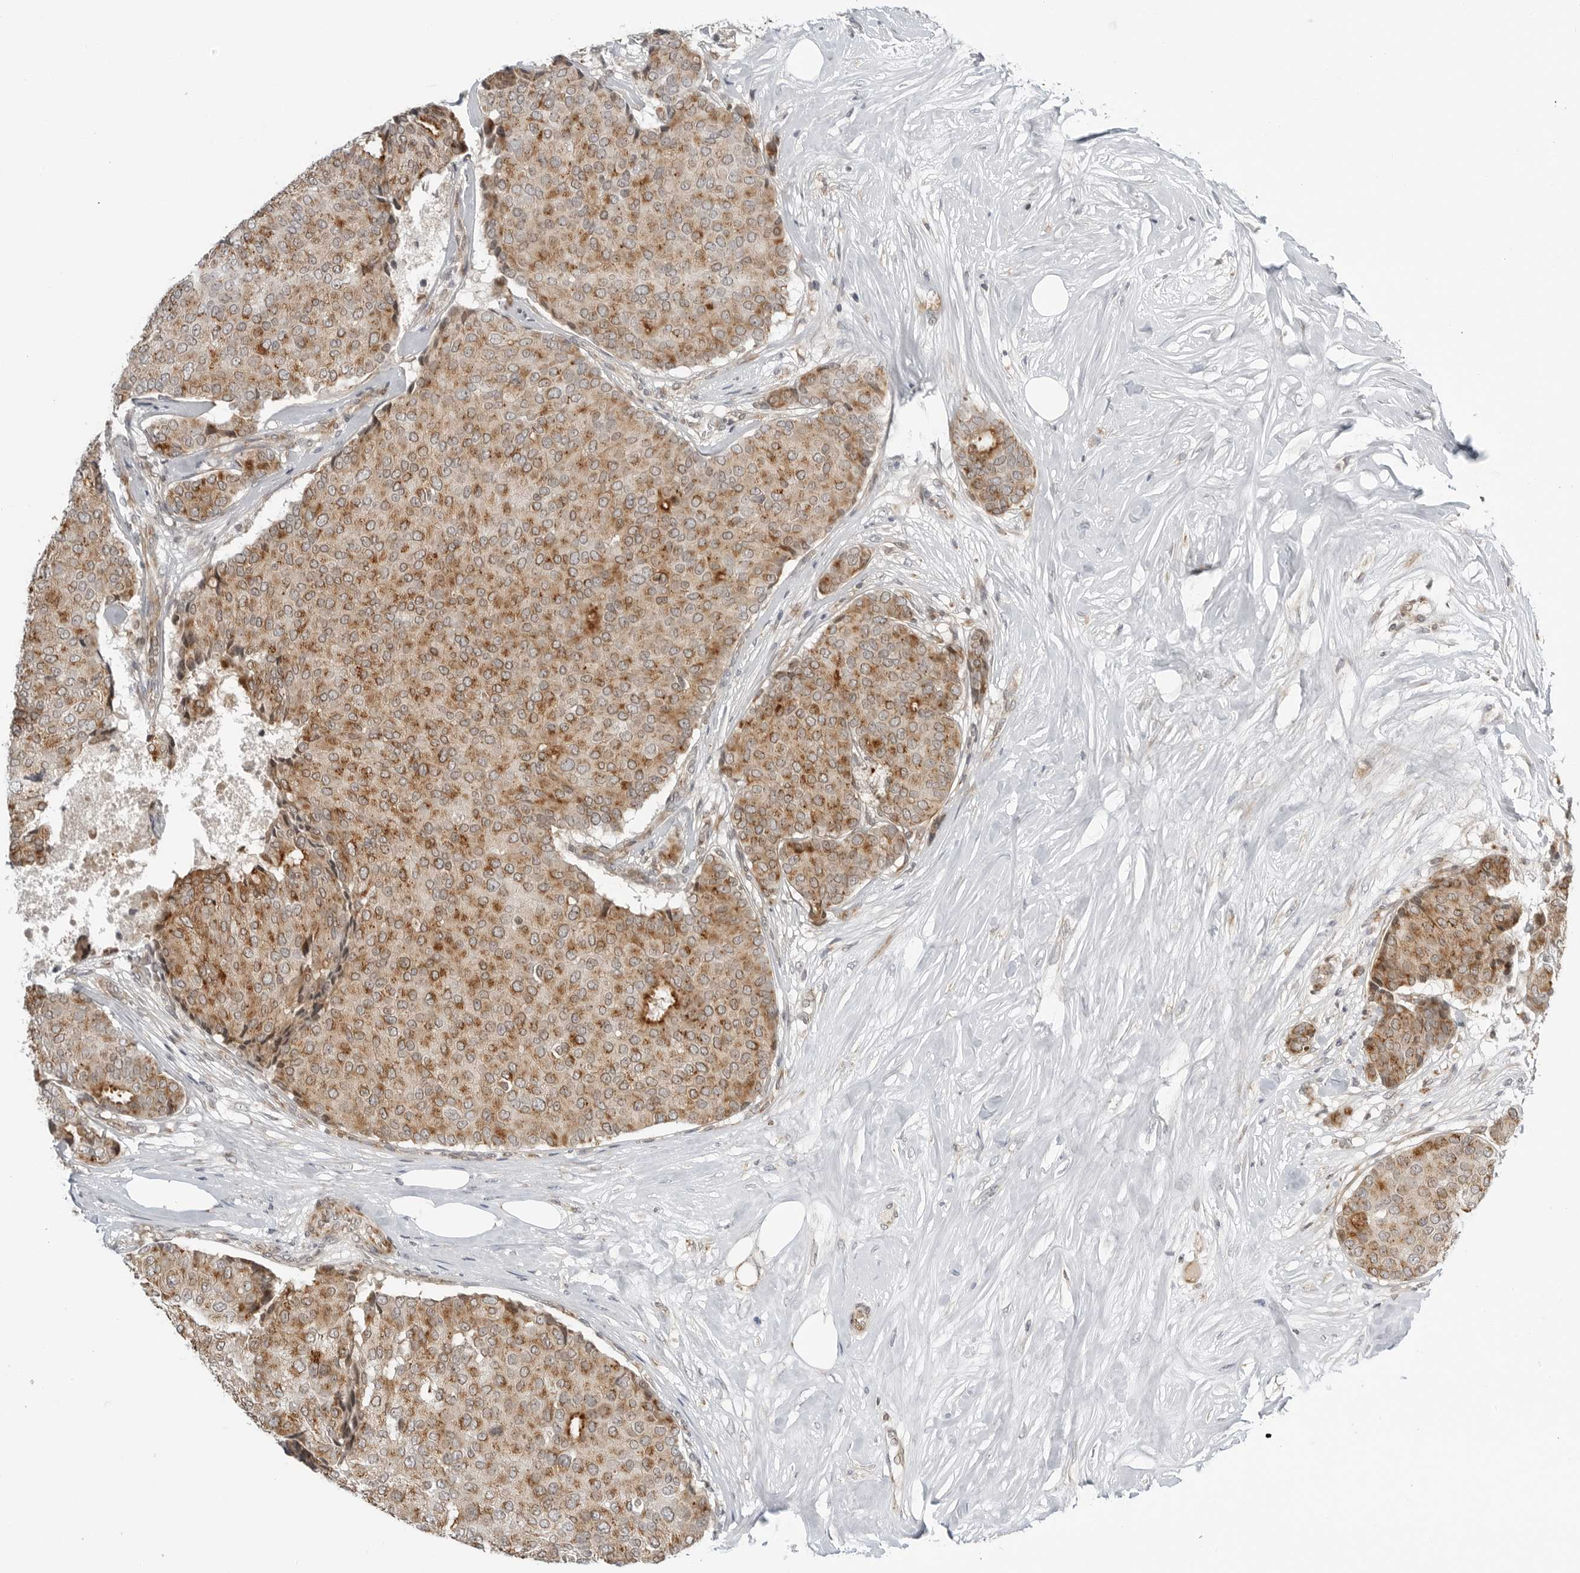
{"staining": {"intensity": "moderate", "quantity": ">75%", "location": "cytoplasmic/membranous"}, "tissue": "breast cancer", "cell_type": "Tumor cells", "image_type": "cancer", "snomed": [{"axis": "morphology", "description": "Duct carcinoma"}, {"axis": "topography", "description": "Breast"}], "caption": "Protein expression by IHC exhibits moderate cytoplasmic/membranous positivity in approximately >75% of tumor cells in invasive ductal carcinoma (breast).", "gene": "PEX2", "patient": {"sex": "female", "age": 75}}